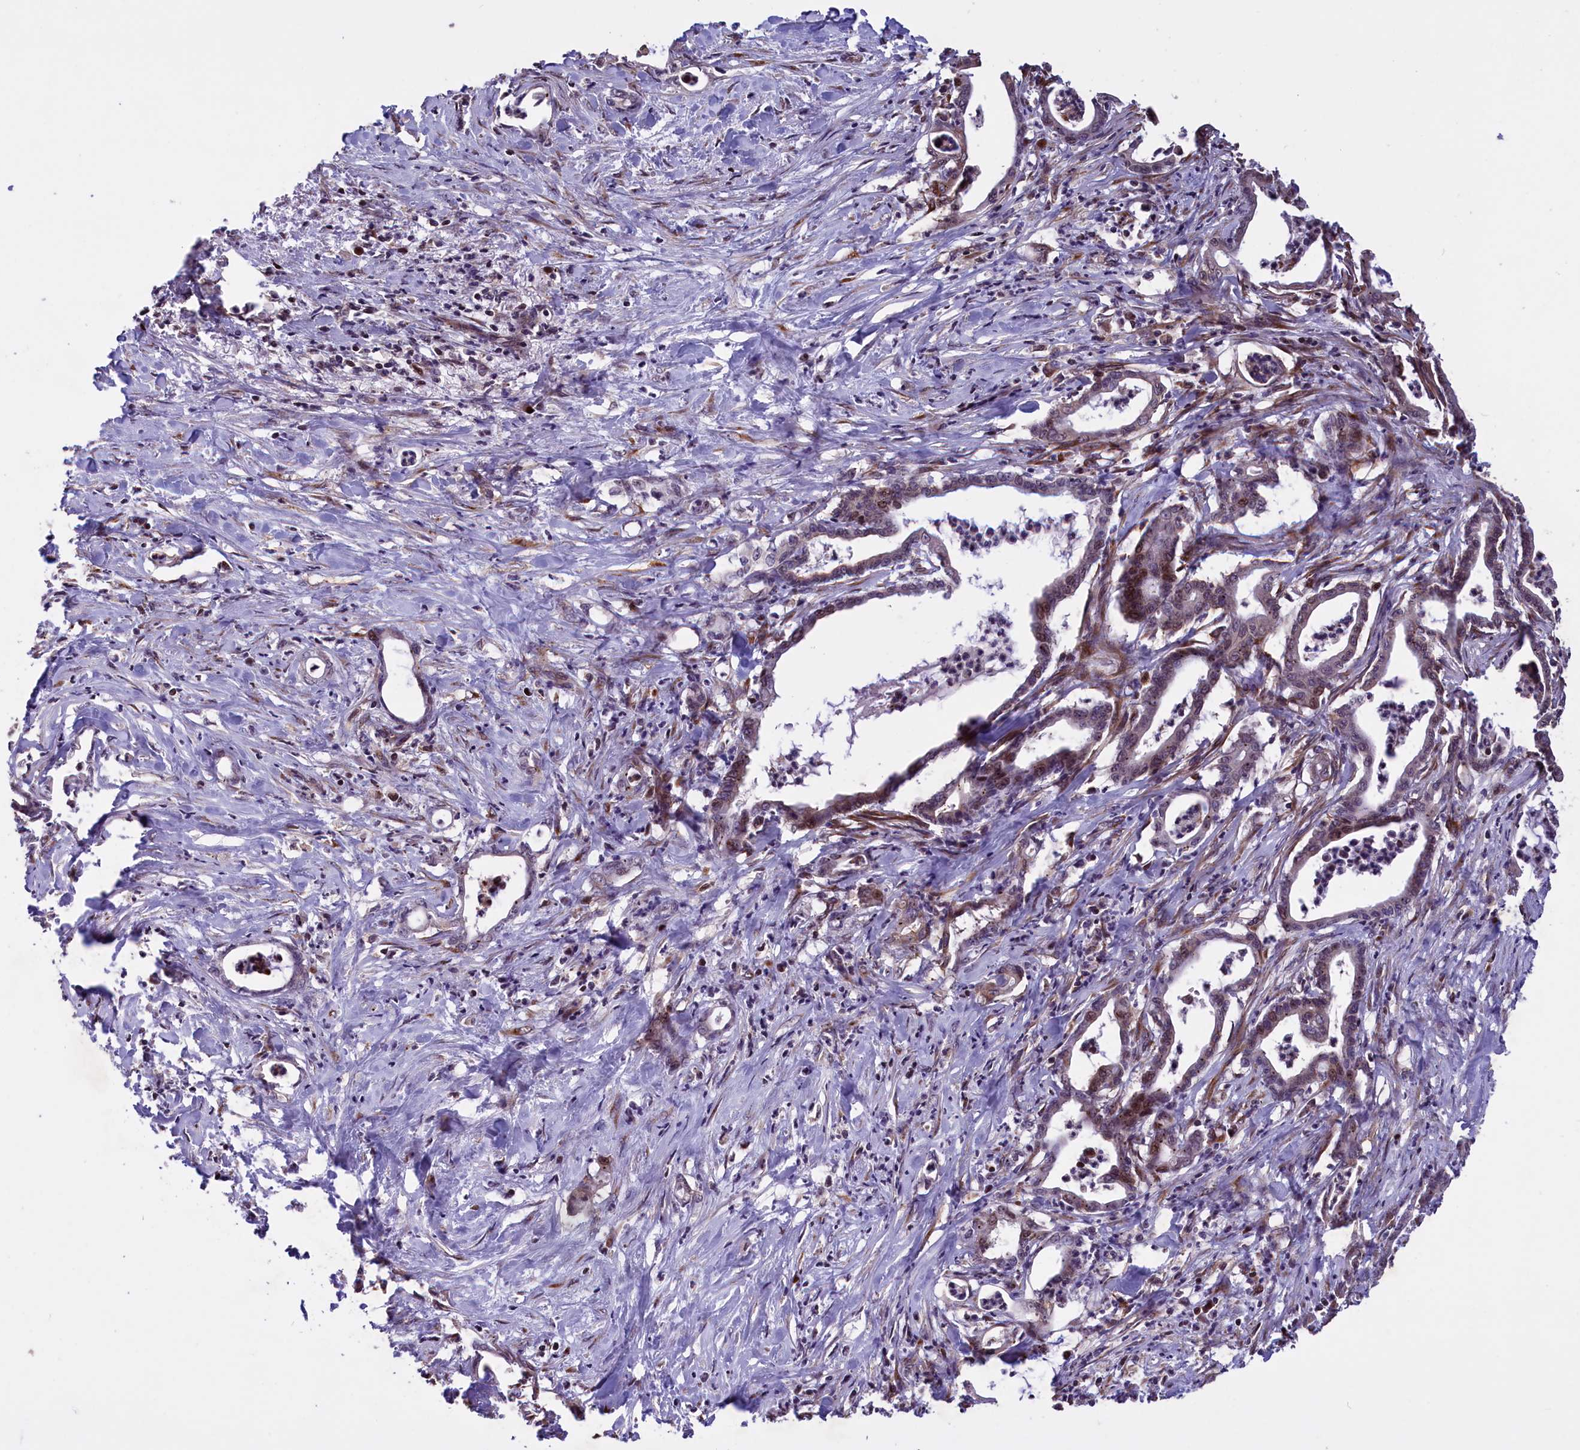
{"staining": {"intensity": "moderate", "quantity": "25%-75%", "location": "cytoplasmic/membranous,nuclear"}, "tissue": "pancreatic cancer", "cell_type": "Tumor cells", "image_type": "cancer", "snomed": [{"axis": "morphology", "description": "Adenocarcinoma, NOS"}, {"axis": "topography", "description": "Pancreas"}], "caption": "Immunohistochemistry (DAB) staining of human pancreatic cancer (adenocarcinoma) displays moderate cytoplasmic/membranous and nuclear protein staining in about 25%-75% of tumor cells. The staining is performed using DAB (3,3'-diaminobenzidine) brown chromogen to label protein expression. The nuclei are counter-stained blue using hematoxylin.", "gene": "SHFL", "patient": {"sex": "female", "age": 55}}